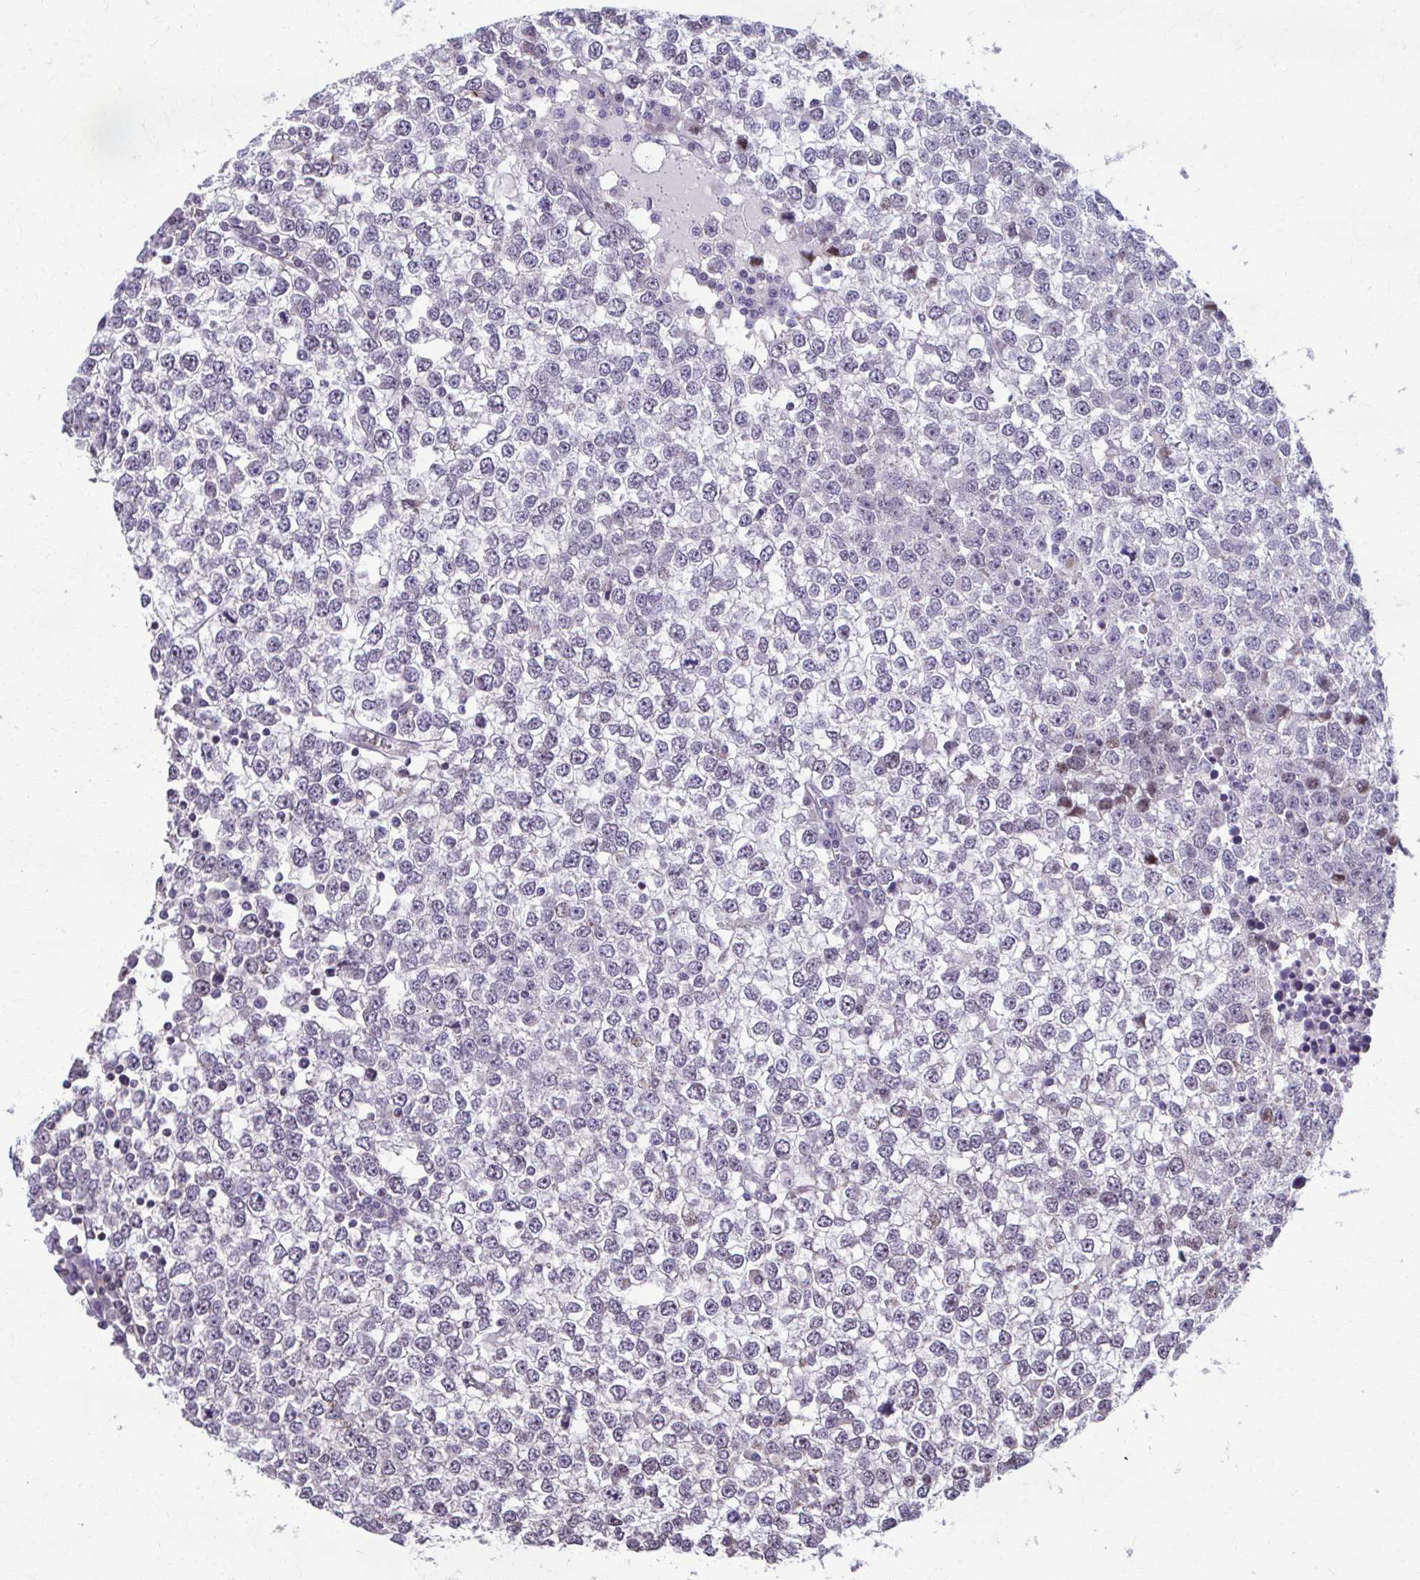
{"staining": {"intensity": "moderate", "quantity": "<25%", "location": "nuclear"}, "tissue": "testis cancer", "cell_type": "Tumor cells", "image_type": "cancer", "snomed": [{"axis": "morphology", "description": "Seminoma, NOS"}, {"axis": "topography", "description": "Testis"}], "caption": "Protein expression analysis of human testis seminoma reveals moderate nuclear positivity in about <25% of tumor cells.", "gene": "MAF1", "patient": {"sex": "male", "age": 65}}